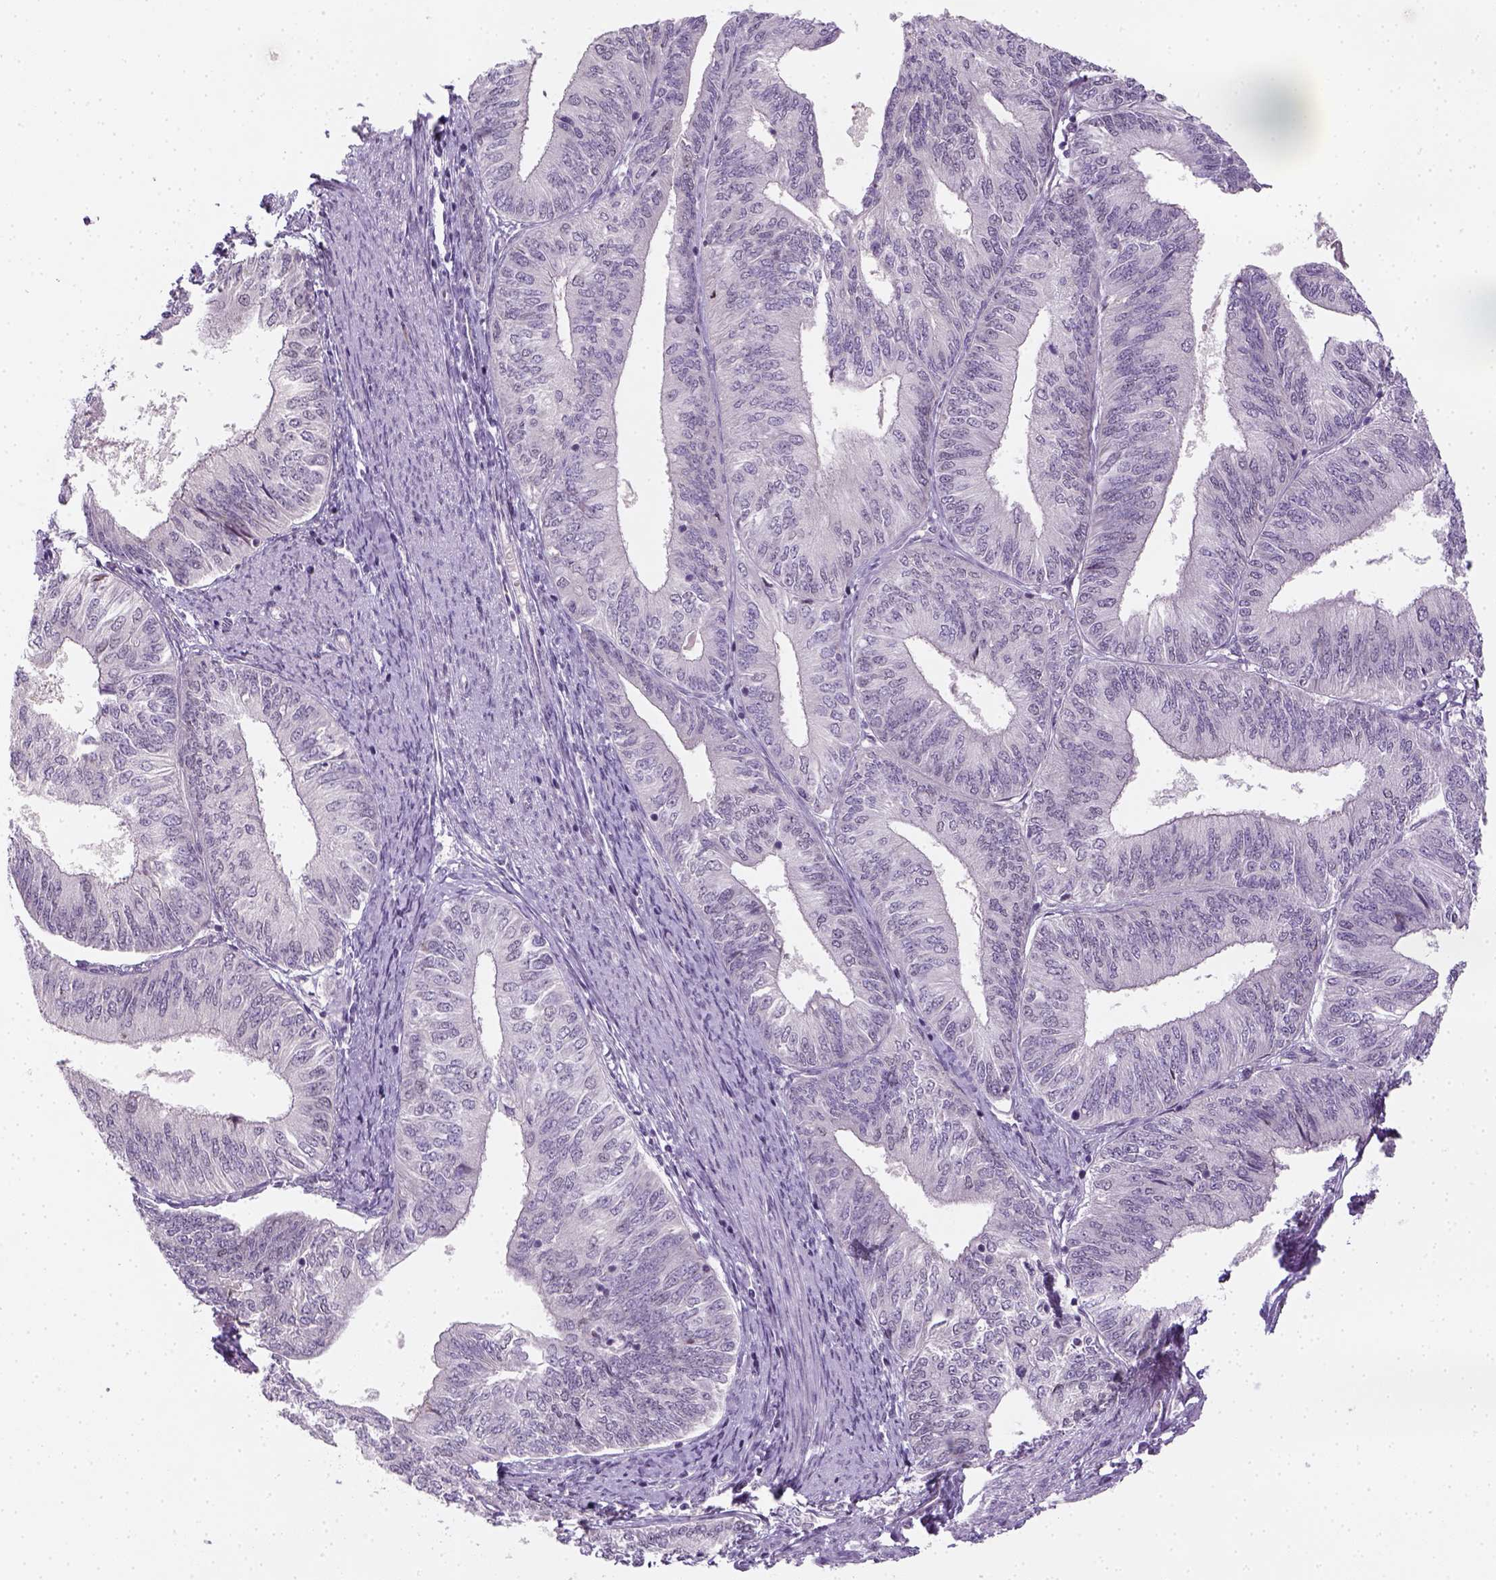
{"staining": {"intensity": "negative", "quantity": "none", "location": "none"}, "tissue": "endometrial cancer", "cell_type": "Tumor cells", "image_type": "cancer", "snomed": [{"axis": "morphology", "description": "Adenocarcinoma, NOS"}, {"axis": "topography", "description": "Endometrium"}], "caption": "The image demonstrates no staining of tumor cells in endometrial cancer.", "gene": "MAGEB3", "patient": {"sex": "female", "age": 58}}